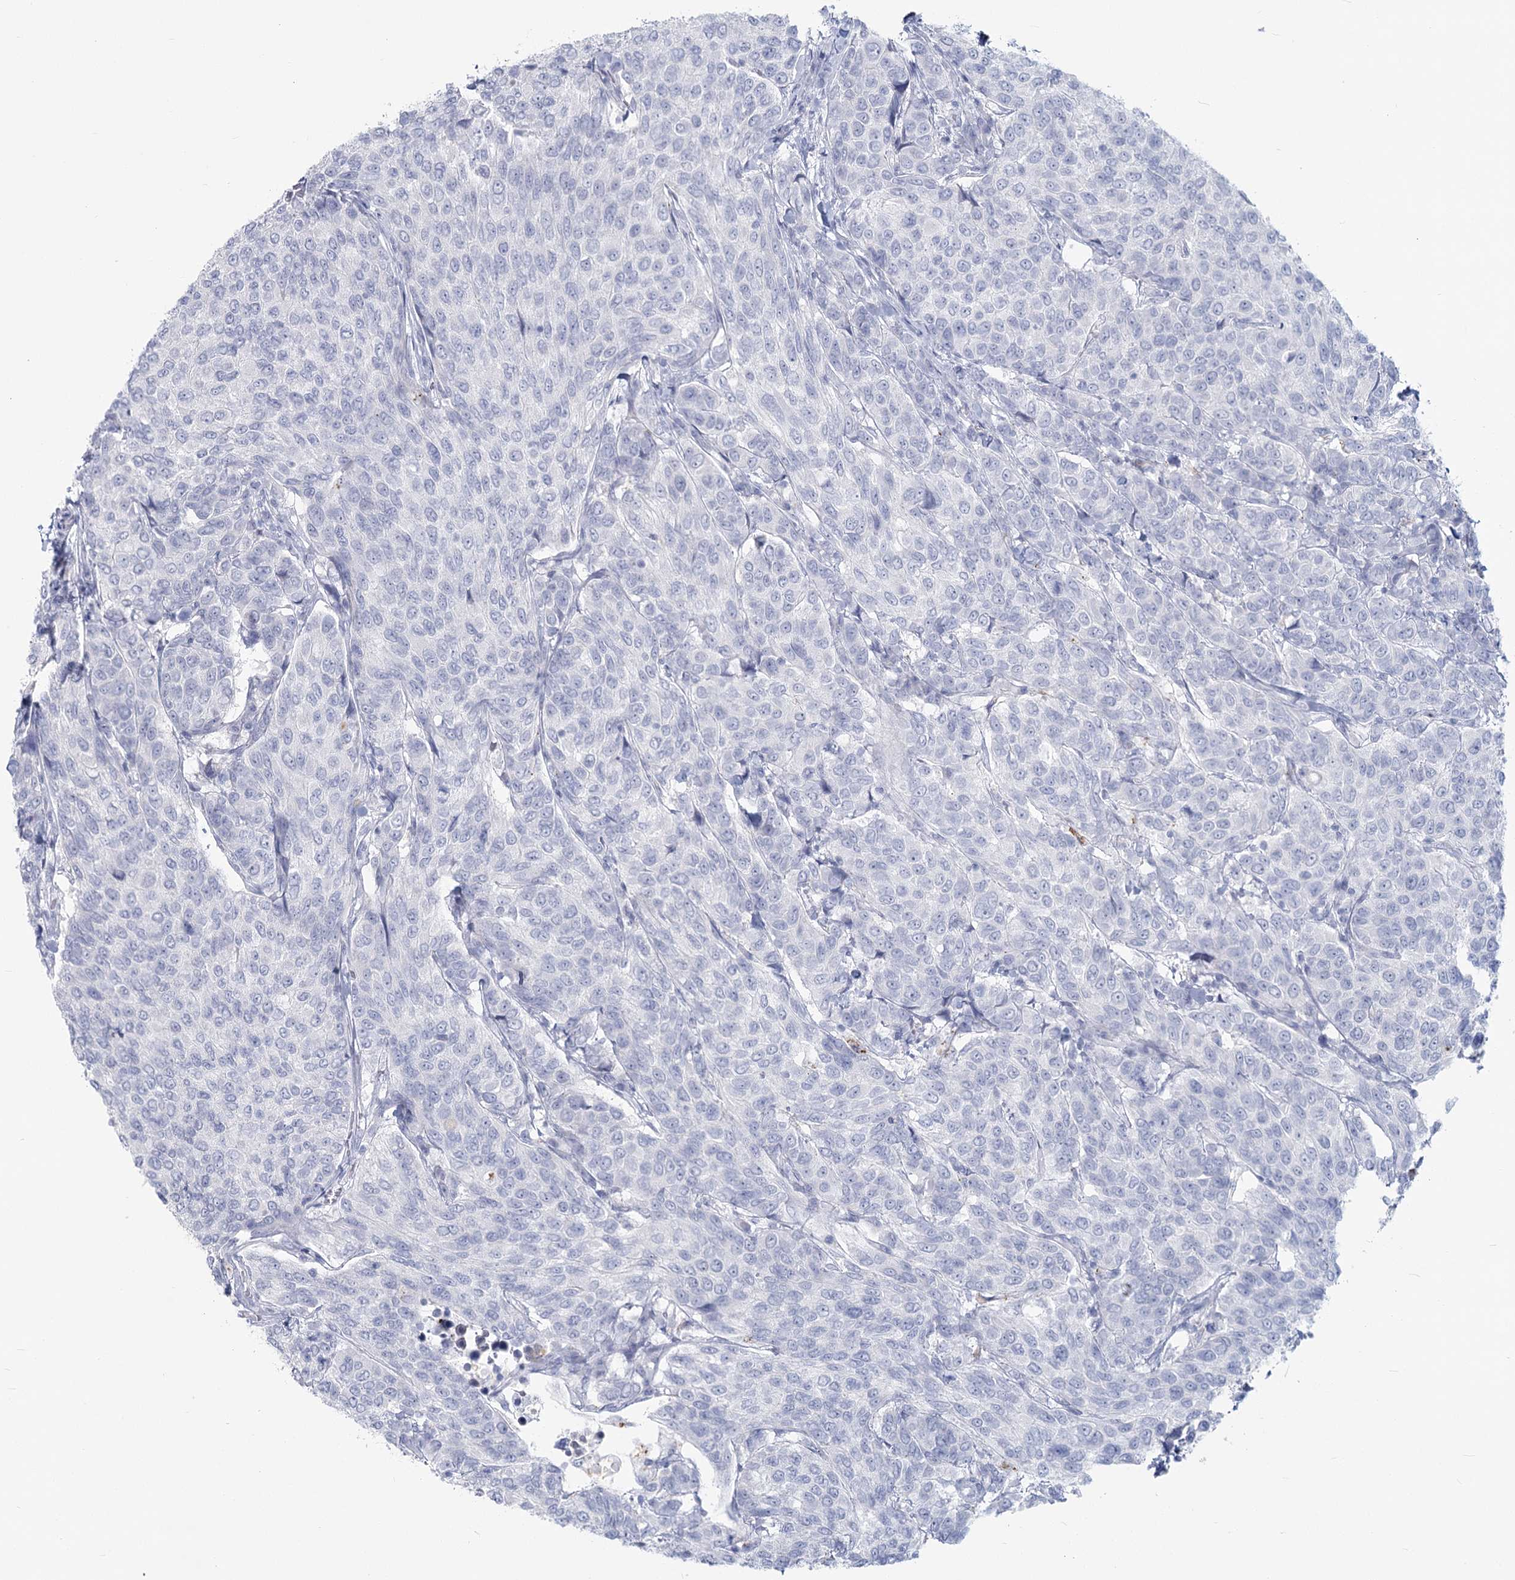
{"staining": {"intensity": "negative", "quantity": "none", "location": "none"}, "tissue": "breast cancer", "cell_type": "Tumor cells", "image_type": "cancer", "snomed": [{"axis": "morphology", "description": "Duct carcinoma"}, {"axis": "topography", "description": "Breast"}], "caption": "Tumor cells show no significant protein positivity in breast infiltrating ductal carcinoma.", "gene": "SLC6A19", "patient": {"sex": "female", "age": 55}}